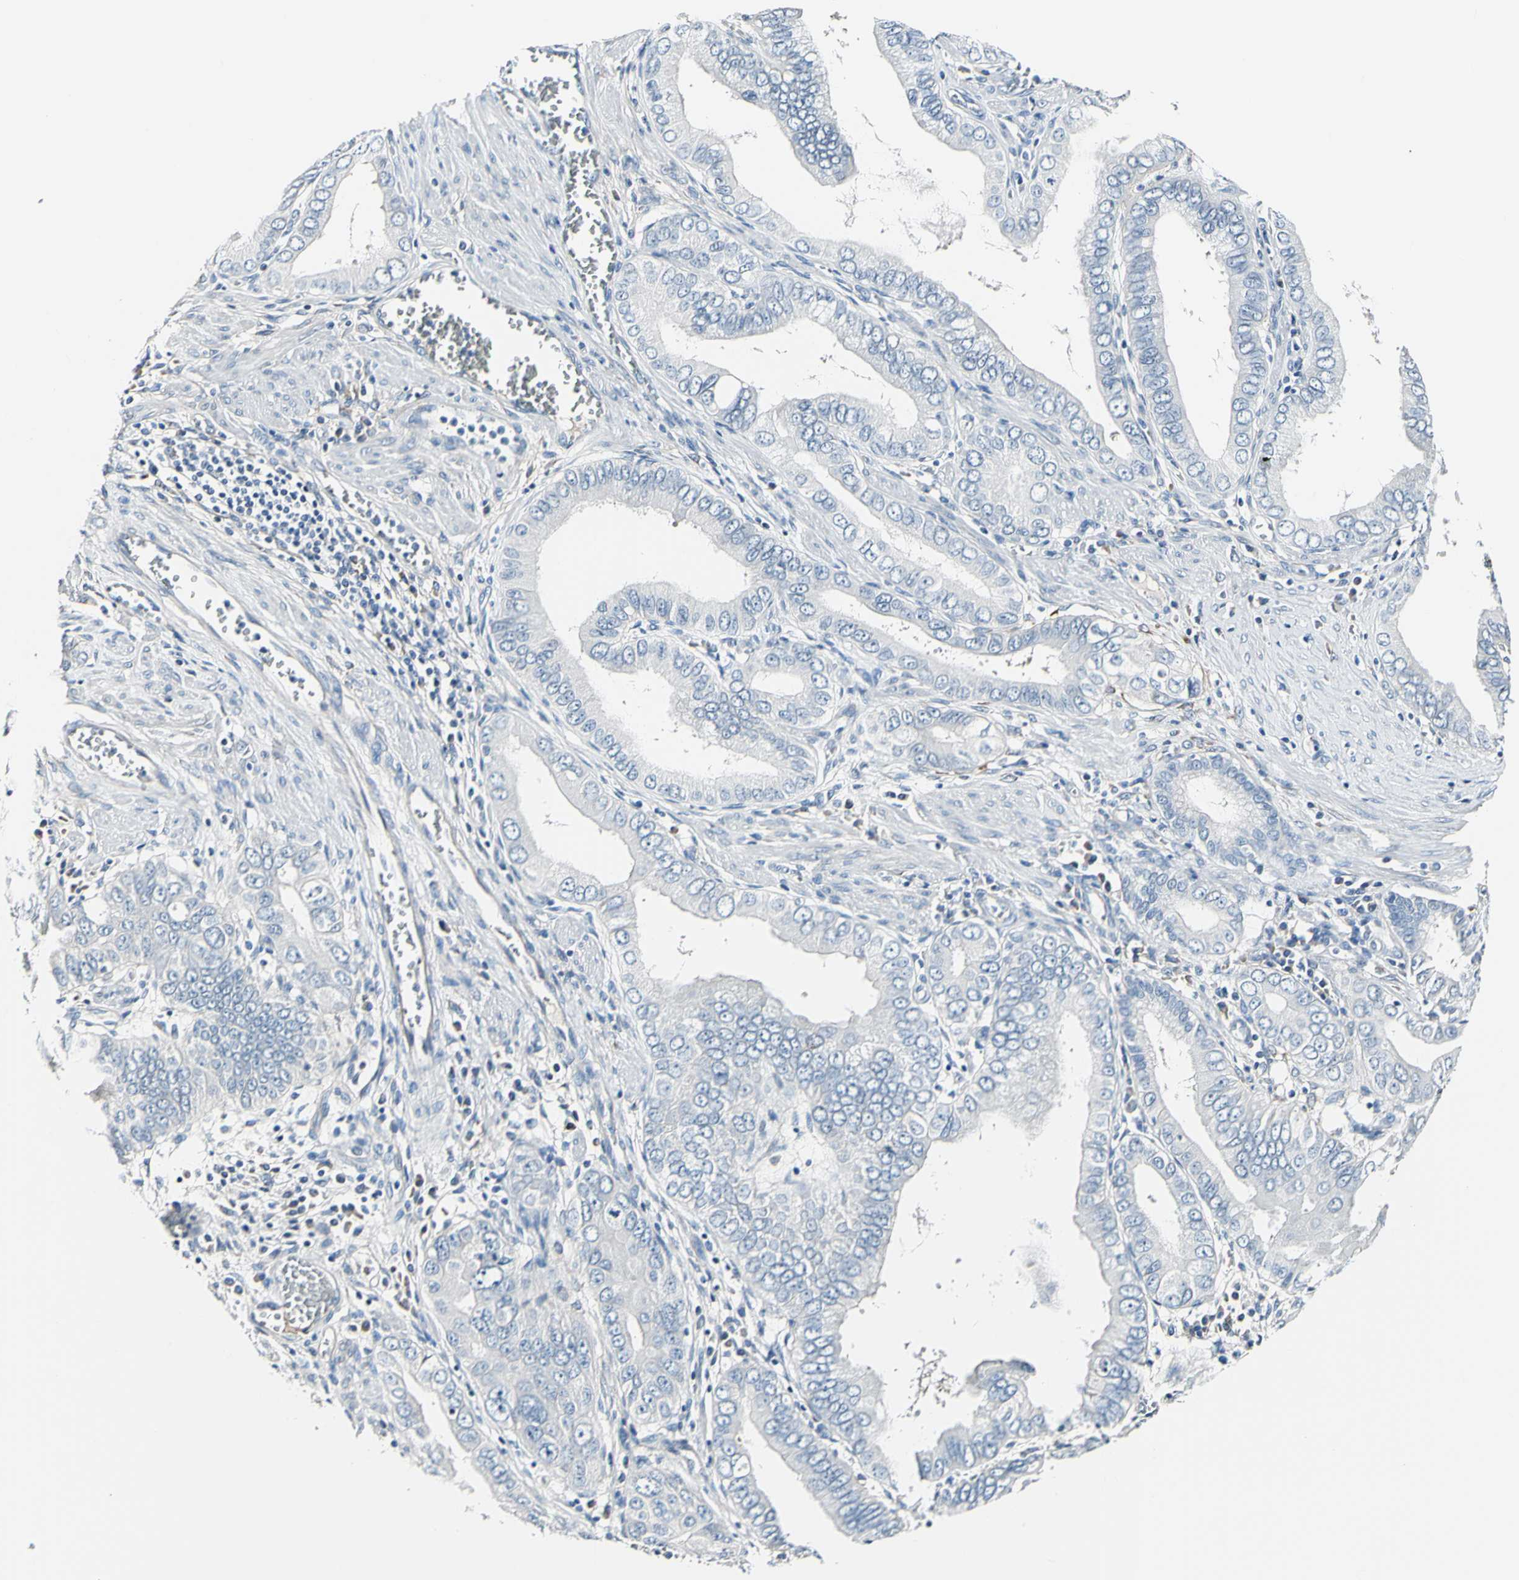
{"staining": {"intensity": "negative", "quantity": "none", "location": "none"}, "tissue": "pancreatic cancer", "cell_type": "Tumor cells", "image_type": "cancer", "snomed": [{"axis": "morphology", "description": "Normal tissue, NOS"}, {"axis": "topography", "description": "Lymph node"}], "caption": "The image shows no significant positivity in tumor cells of pancreatic cancer. (Brightfield microscopy of DAB immunohistochemistry (IHC) at high magnification).", "gene": "COL6A3", "patient": {"sex": "male", "age": 50}}